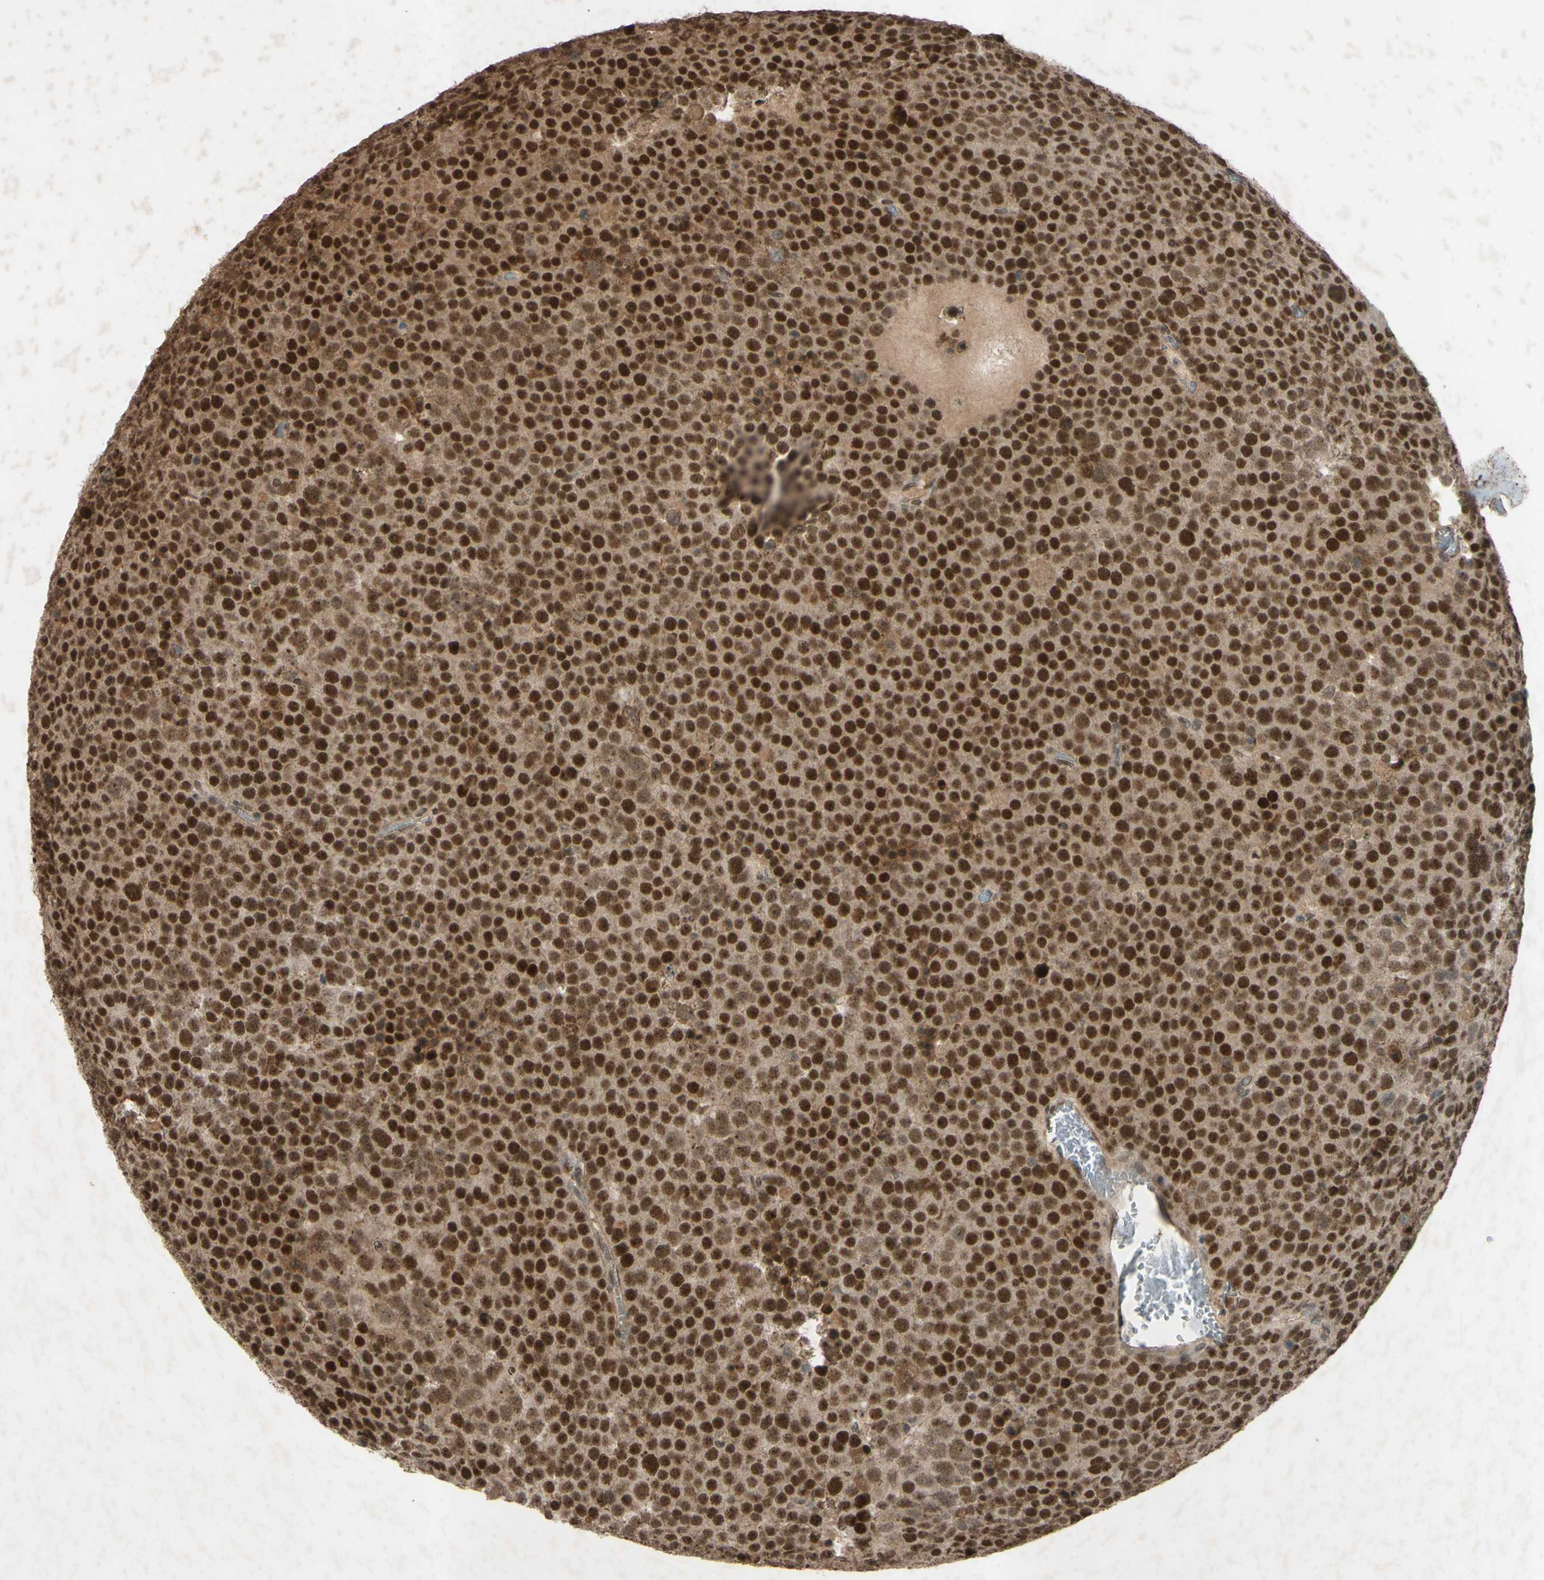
{"staining": {"intensity": "strong", "quantity": ">75%", "location": "cytoplasmic/membranous,nuclear"}, "tissue": "testis cancer", "cell_type": "Tumor cells", "image_type": "cancer", "snomed": [{"axis": "morphology", "description": "Seminoma, NOS"}, {"axis": "topography", "description": "Testis"}], "caption": "This histopathology image displays testis seminoma stained with IHC to label a protein in brown. The cytoplasmic/membranous and nuclear of tumor cells show strong positivity for the protein. Nuclei are counter-stained blue.", "gene": "SNW1", "patient": {"sex": "male", "age": 71}}